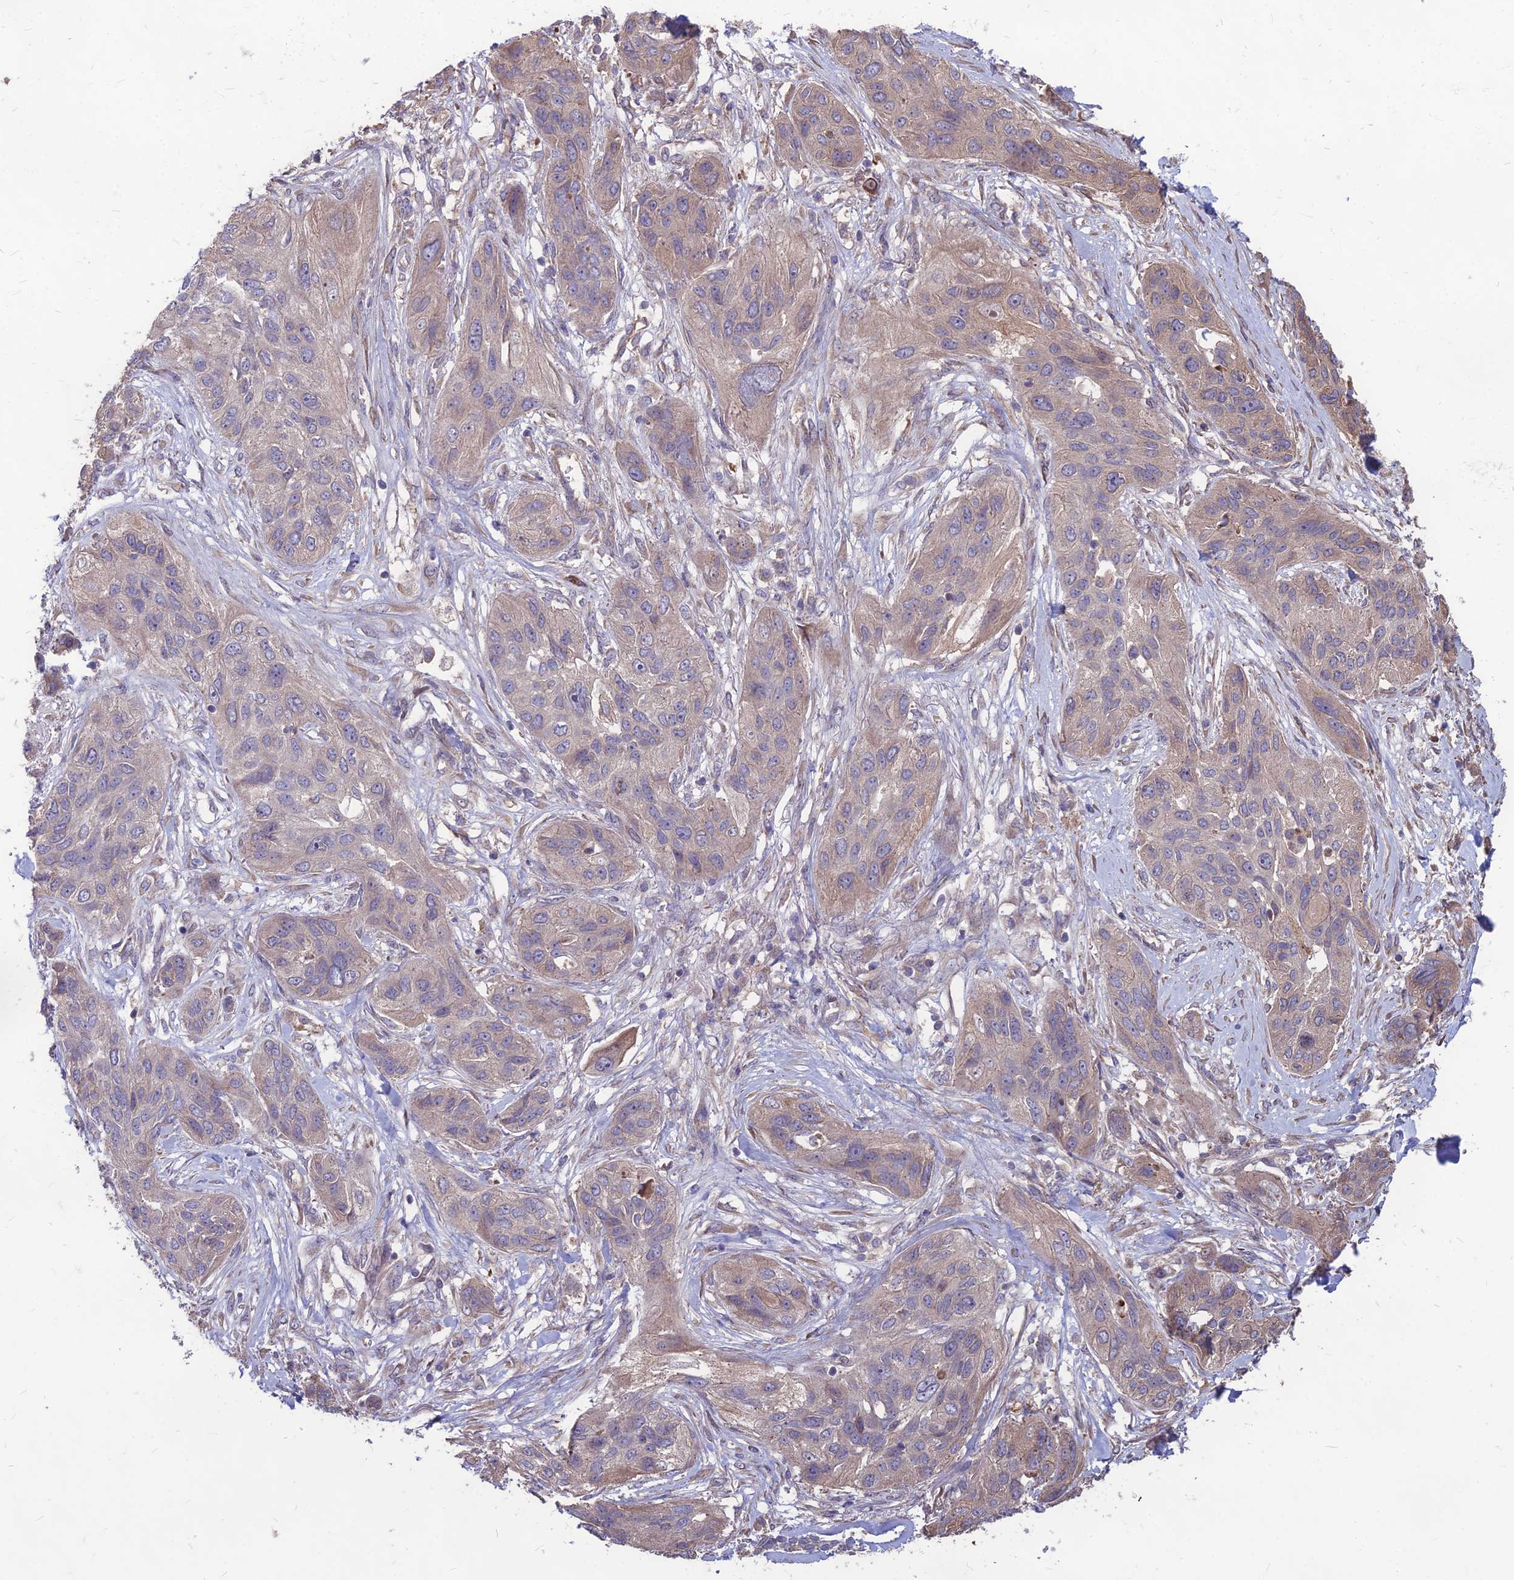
{"staining": {"intensity": "weak", "quantity": "25%-75%", "location": "cytoplasmic/membranous"}, "tissue": "lung cancer", "cell_type": "Tumor cells", "image_type": "cancer", "snomed": [{"axis": "morphology", "description": "Squamous cell carcinoma, NOS"}, {"axis": "topography", "description": "Lung"}], "caption": "Protein staining by immunohistochemistry (IHC) shows weak cytoplasmic/membranous expression in about 25%-75% of tumor cells in squamous cell carcinoma (lung).", "gene": "LSM6", "patient": {"sex": "female", "age": 70}}